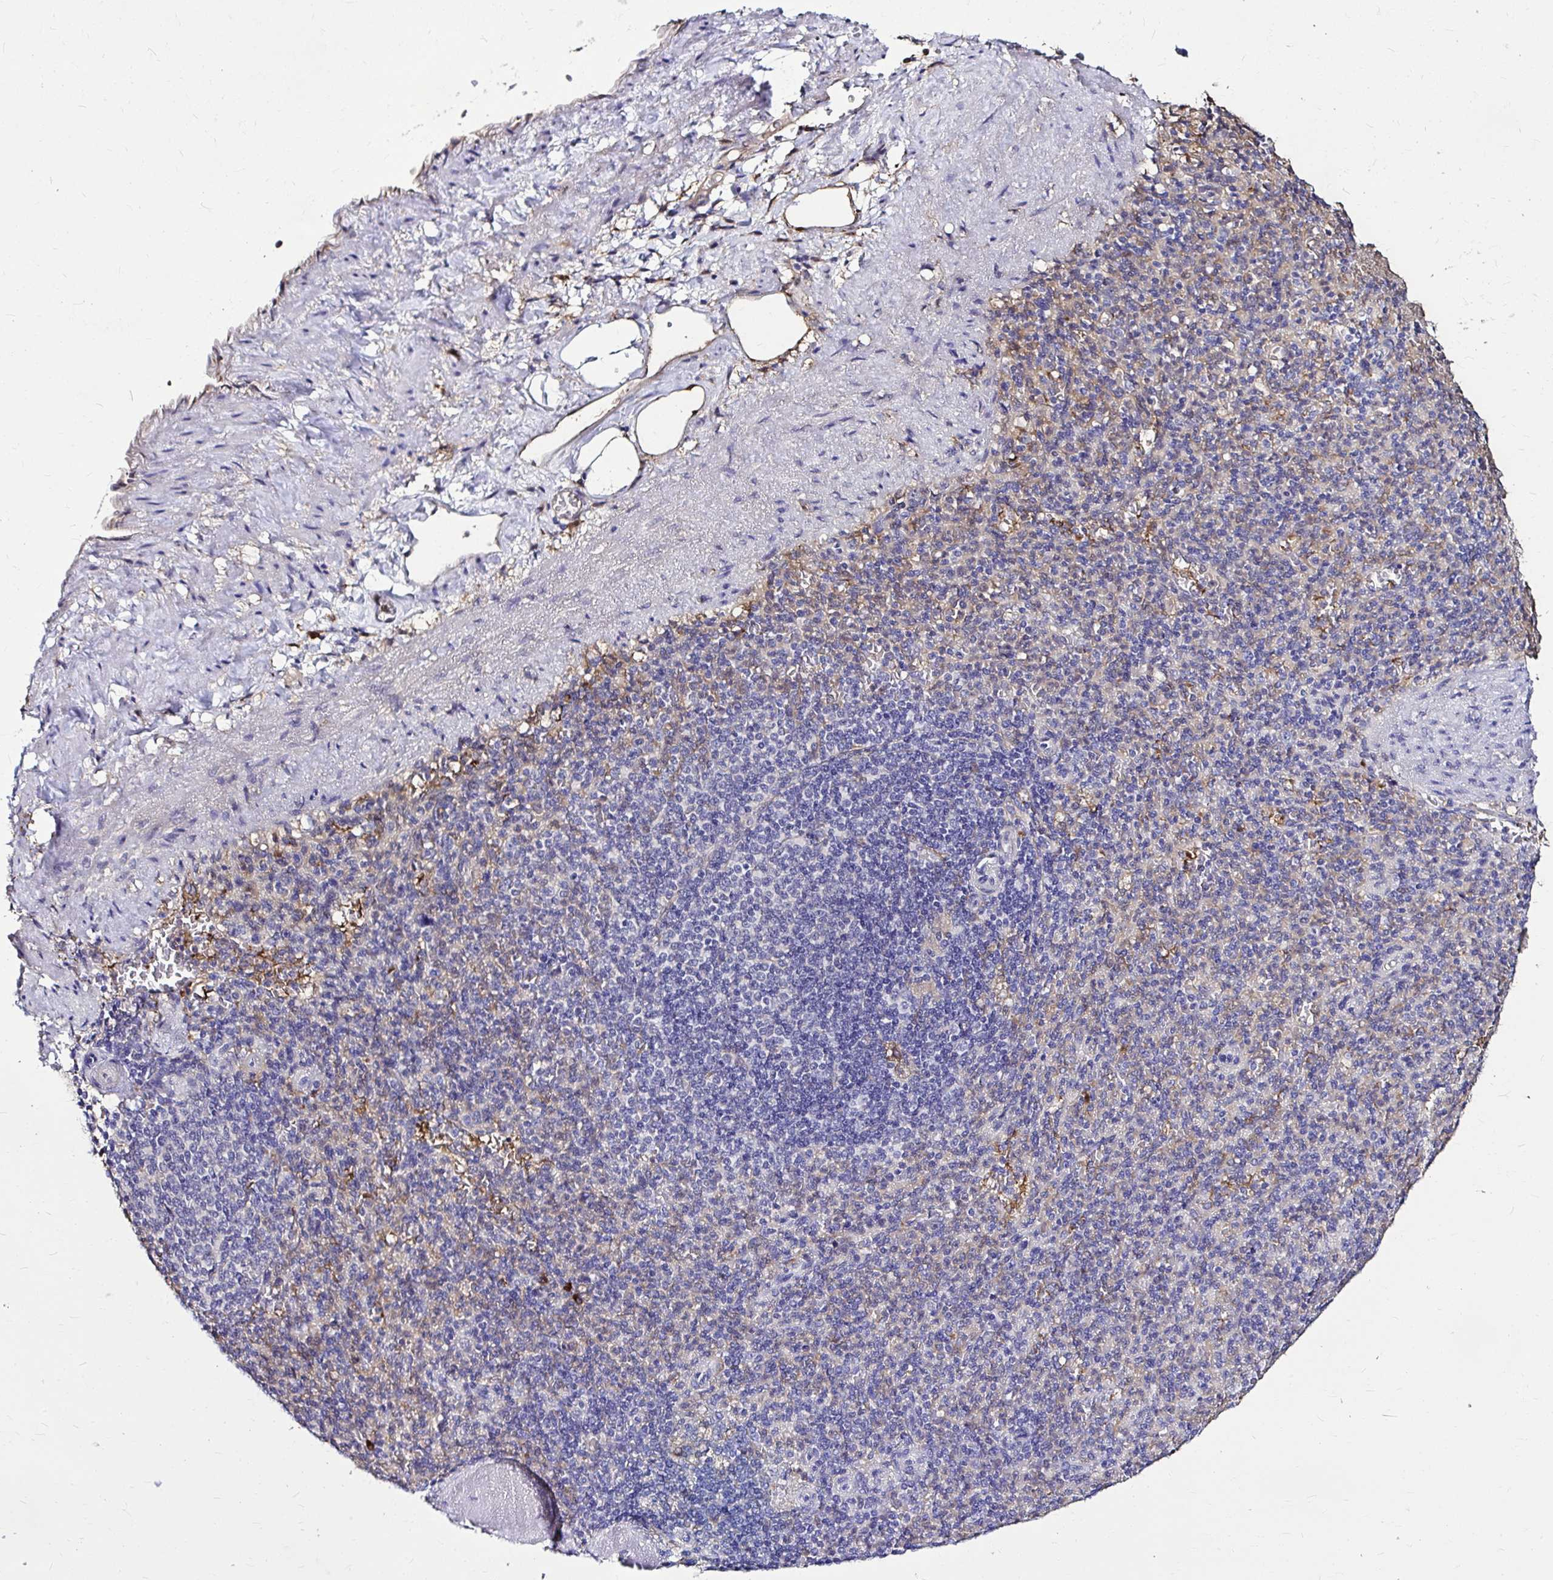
{"staining": {"intensity": "negative", "quantity": "none", "location": "none"}, "tissue": "spleen", "cell_type": "Cells in red pulp", "image_type": "normal", "snomed": [{"axis": "morphology", "description": "Normal tissue, NOS"}, {"axis": "topography", "description": "Spleen"}], "caption": "High power microscopy photomicrograph of an immunohistochemistry (IHC) image of benign spleen, revealing no significant staining in cells in red pulp. (Immunohistochemistry, brightfield microscopy, high magnification).", "gene": "IDH1", "patient": {"sex": "female", "age": 74}}